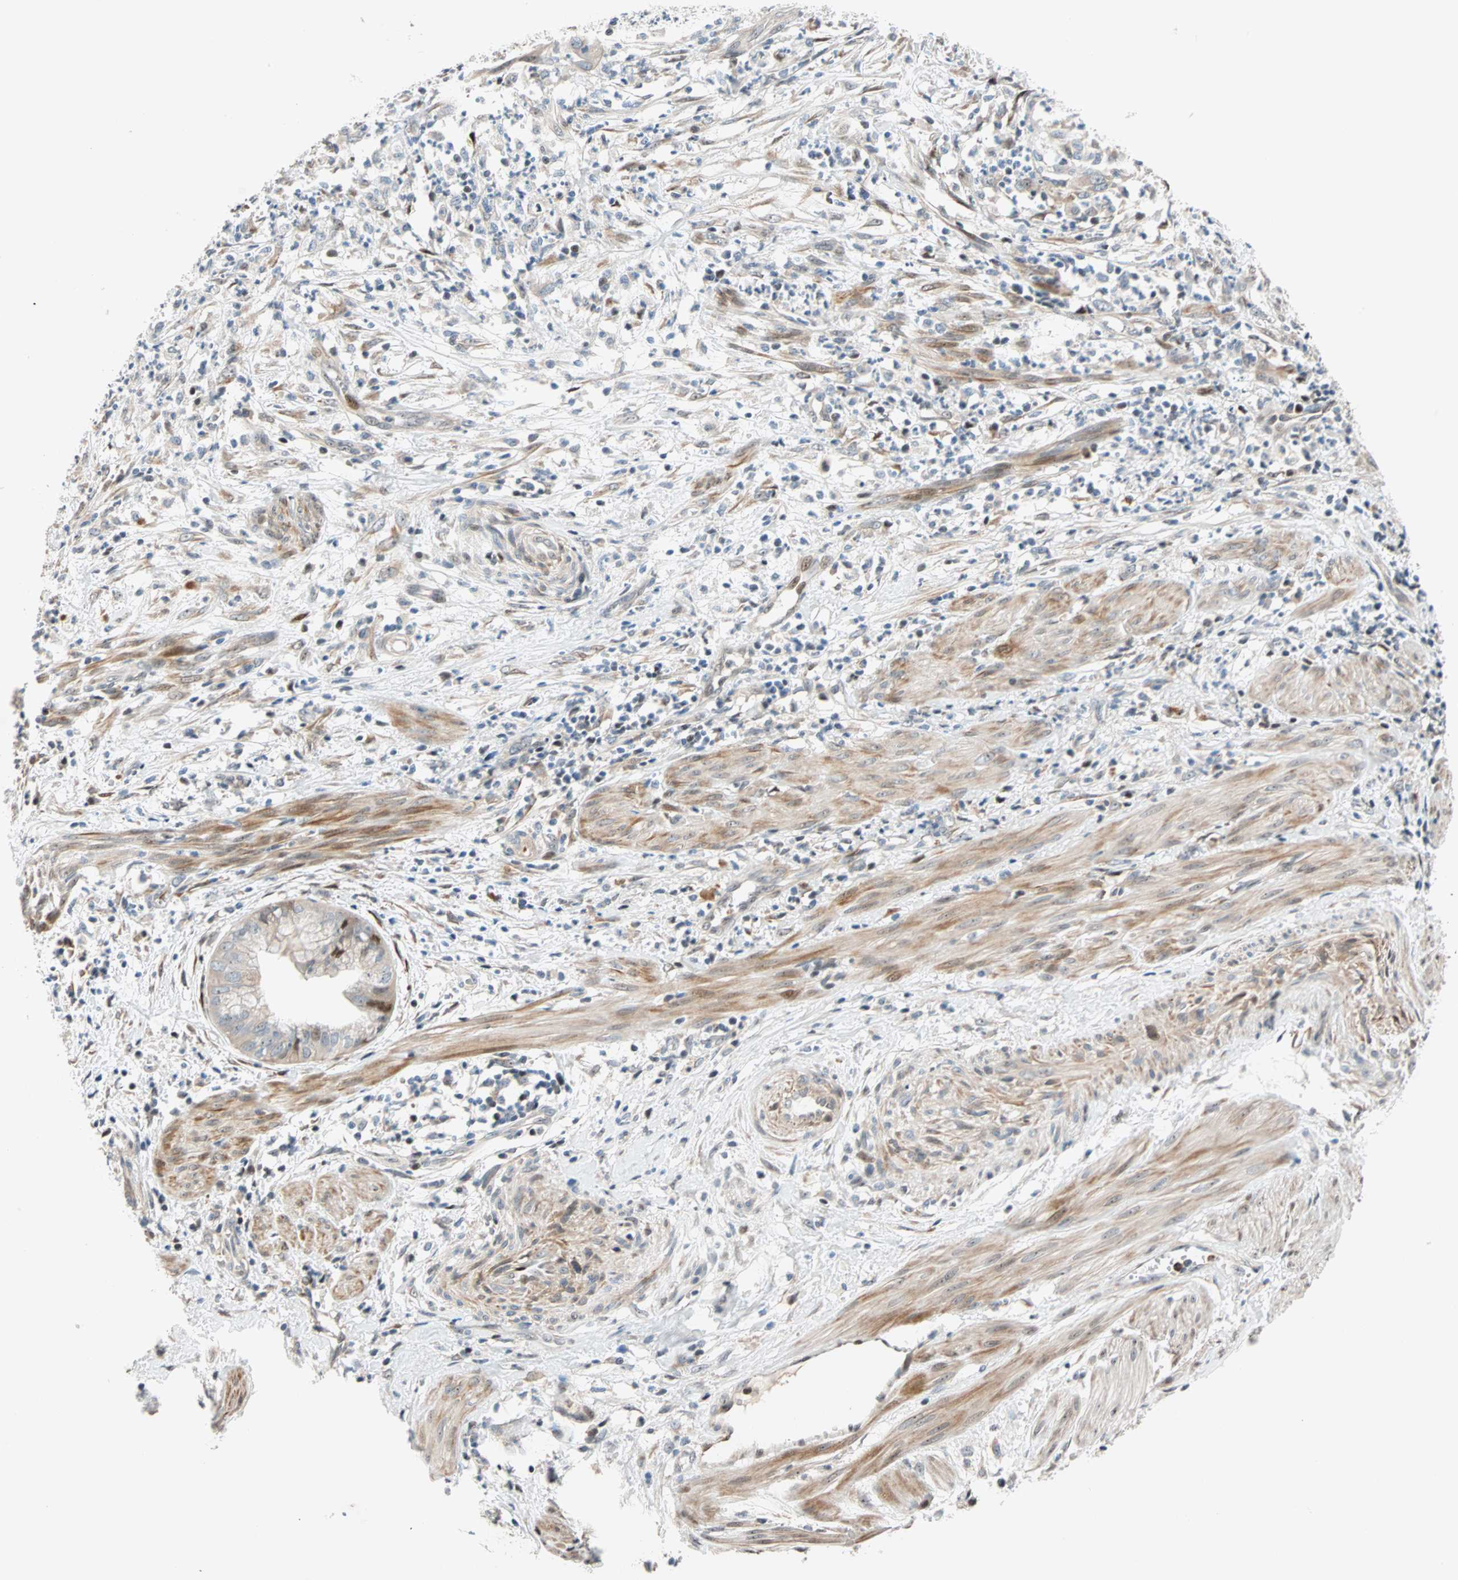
{"staining": {"intensity": "moderate", "quantity": "<25%", "location": "cytoplasmic/membranous,nuclear"}, "tissue": "endometrial cancer", "cell_type": "Tumor cells", "image_type": "cancer", "snomed": [{"axis": "morphology", "description": "Necrosis, NOS"}, {"axis": "morphology", "description": "Adenocarcinoma, NOS"}, {"axis": "topography", "description": "Endometrium"}], "caption": "Tumor cells show low levels of moderate cytoplasmic/membranous and nuclear staining in about <25% of cells in human endometrial cancer (adenocarcinoma). (DAB = brown stain, brightfield microscopy at high magnification).", "gene": "HECW1", "patient": {"sex": "female", "age": 79}}